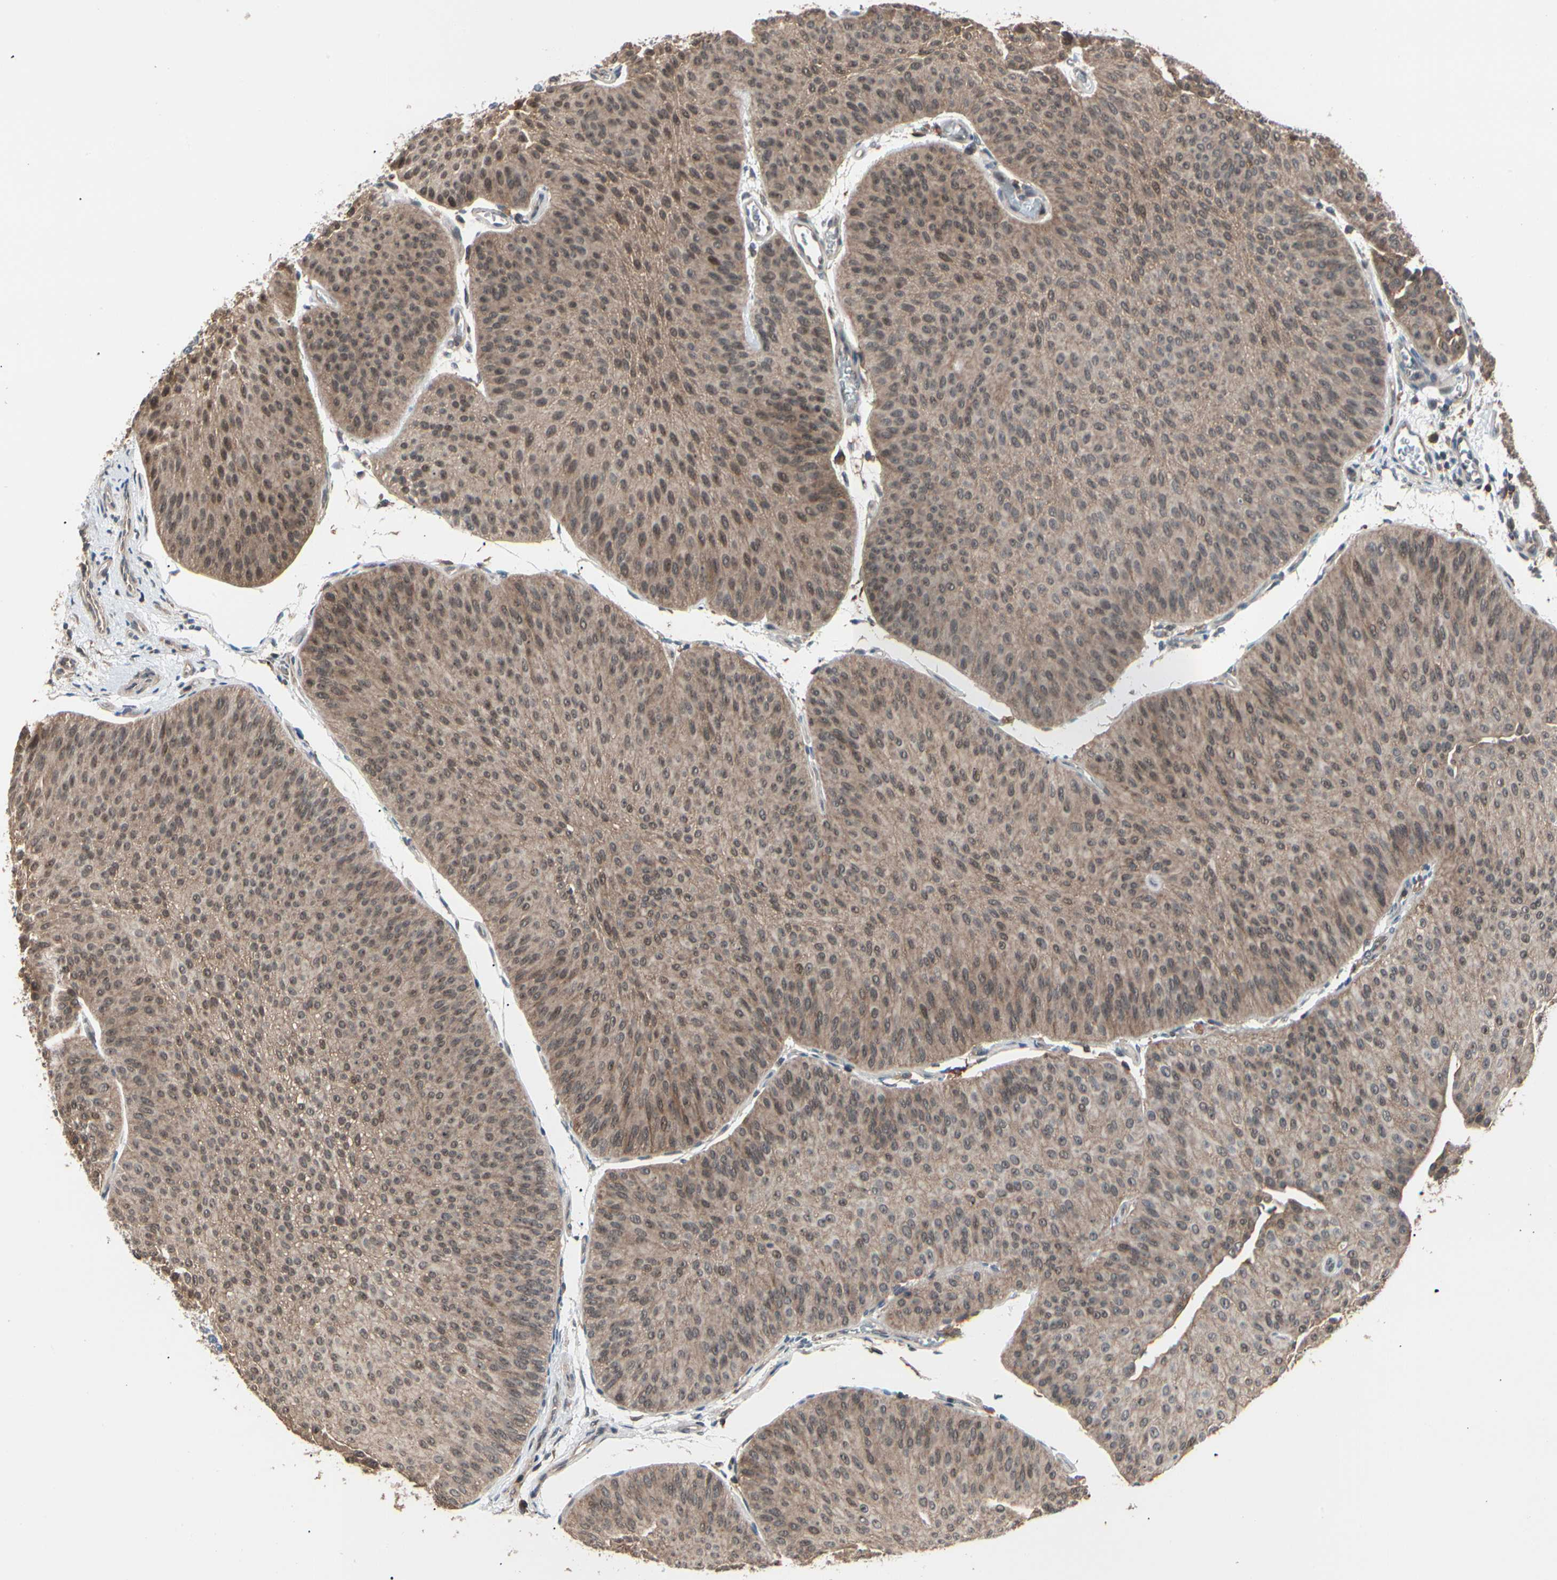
{"staining": {"intensity": "weak", "quantity": ">75%", "location": "cytoplasmic/membranous,nuclear"}, "tissue": "urothelial cancer", "cell_type": "Tumor cells", "image_type": "cancer", "snomed": [{"axis": "morphology", "description": "Urothelial carcinoma, Low grade"}, {"axis": "topography", "description": "Urinary bladder"}], "caption": "IHC of human urothelial cancer displays low levels of weak cytoplasmic/membranous and nuclear staining in about >75% of tumor cells.", "gene": "MAPK13", "patient": {"sex": "female", "age": 60}}